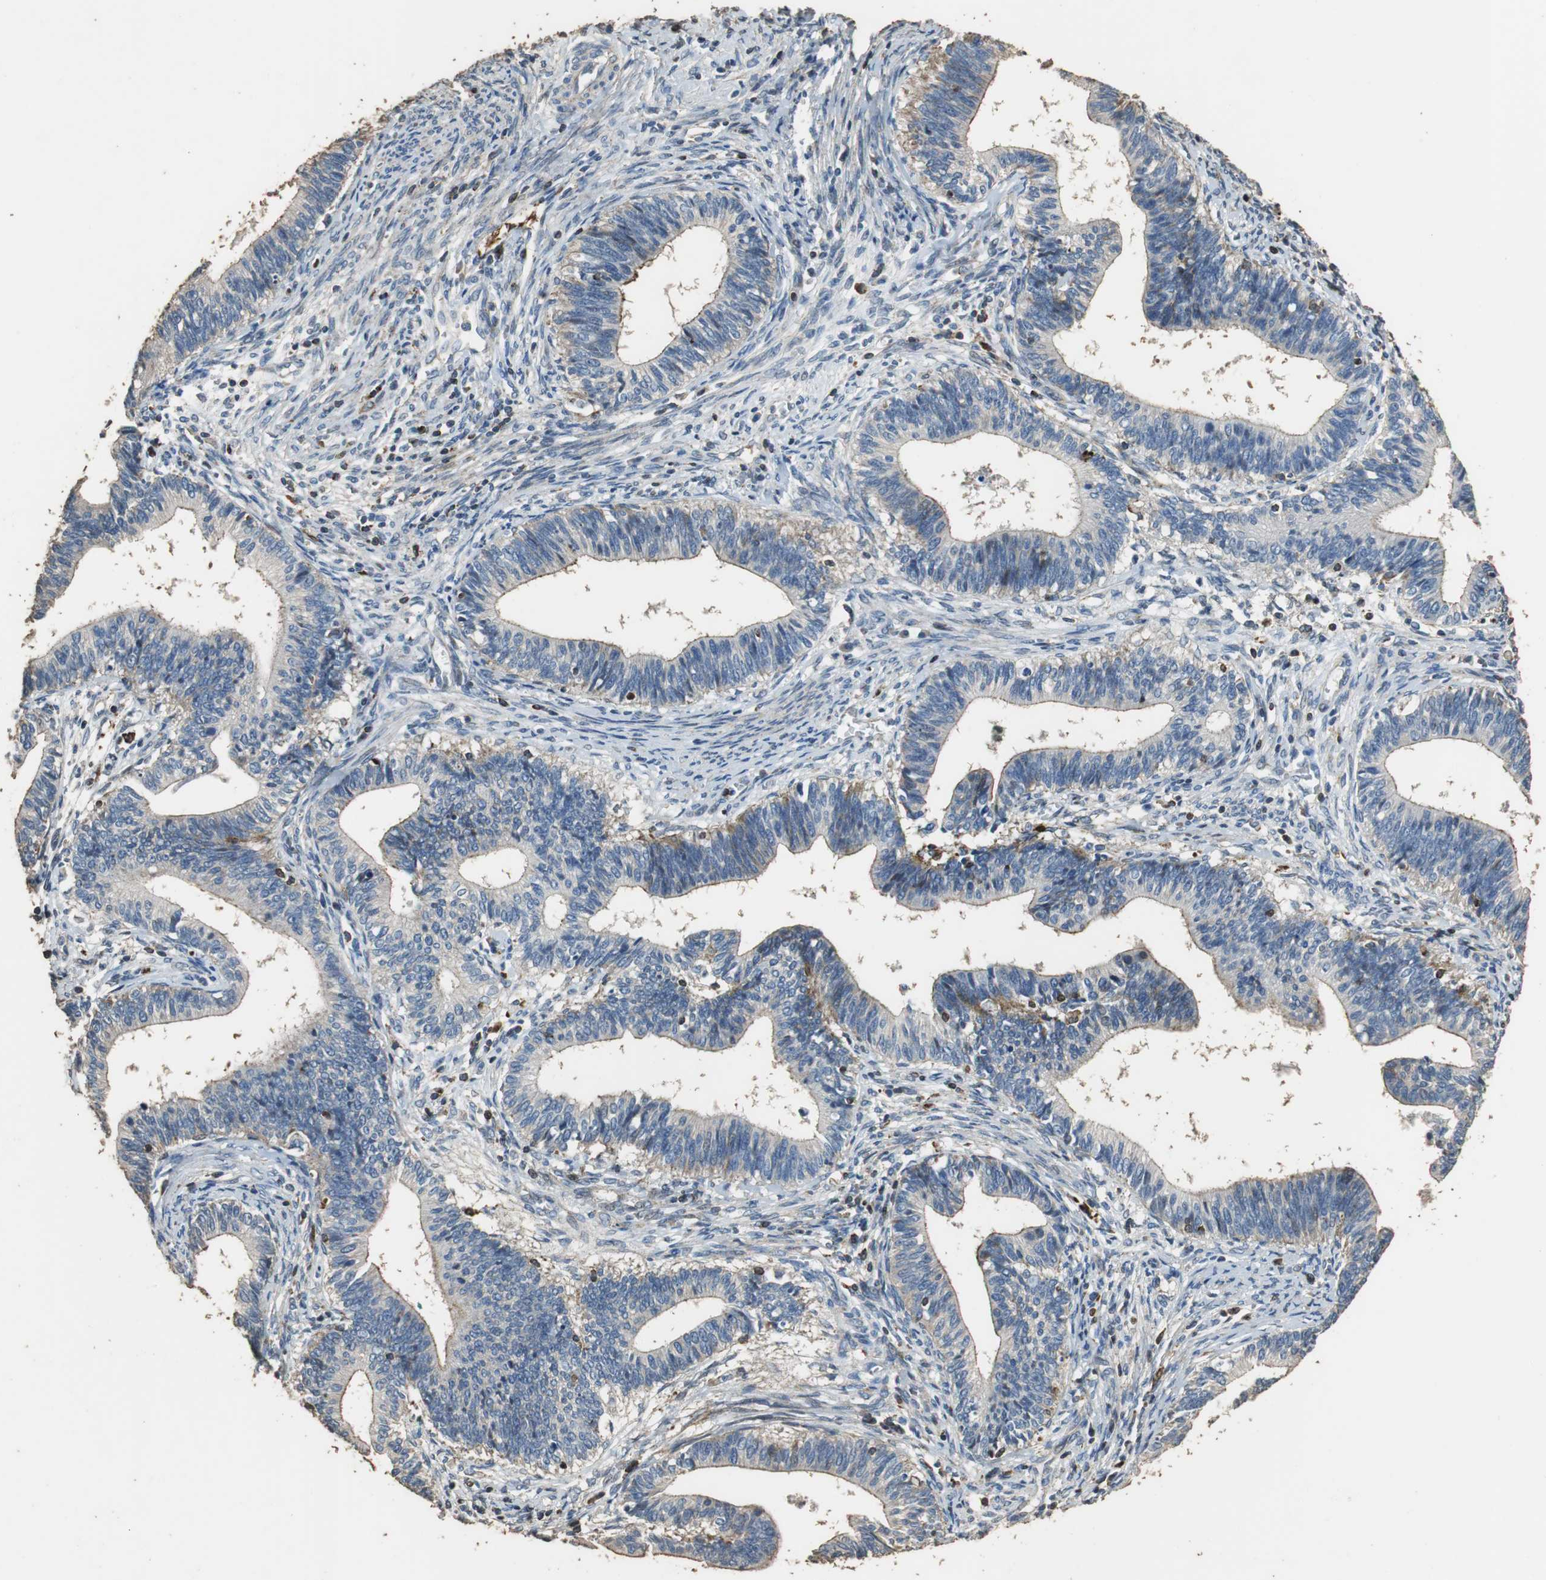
{"staining": {"intensity": "negative", "quantity": "none", "location": "none"}, "tissue": "cervical cancer", "cell_type": "Tumor cells", "image_type": "cancer", "snomed": [{"axis": "morphology", "description": "Adenocarcinoma, NOS"}, {"axis": "topography", "description": "Cervix"}], "caption": "A photomicrograph of cervical cancer (adenocarcinoma) stained for a protein shows no brown staining in tumor cells.", "gene": "PRKRA", "patient": {"sex": "female", "age": 44}}